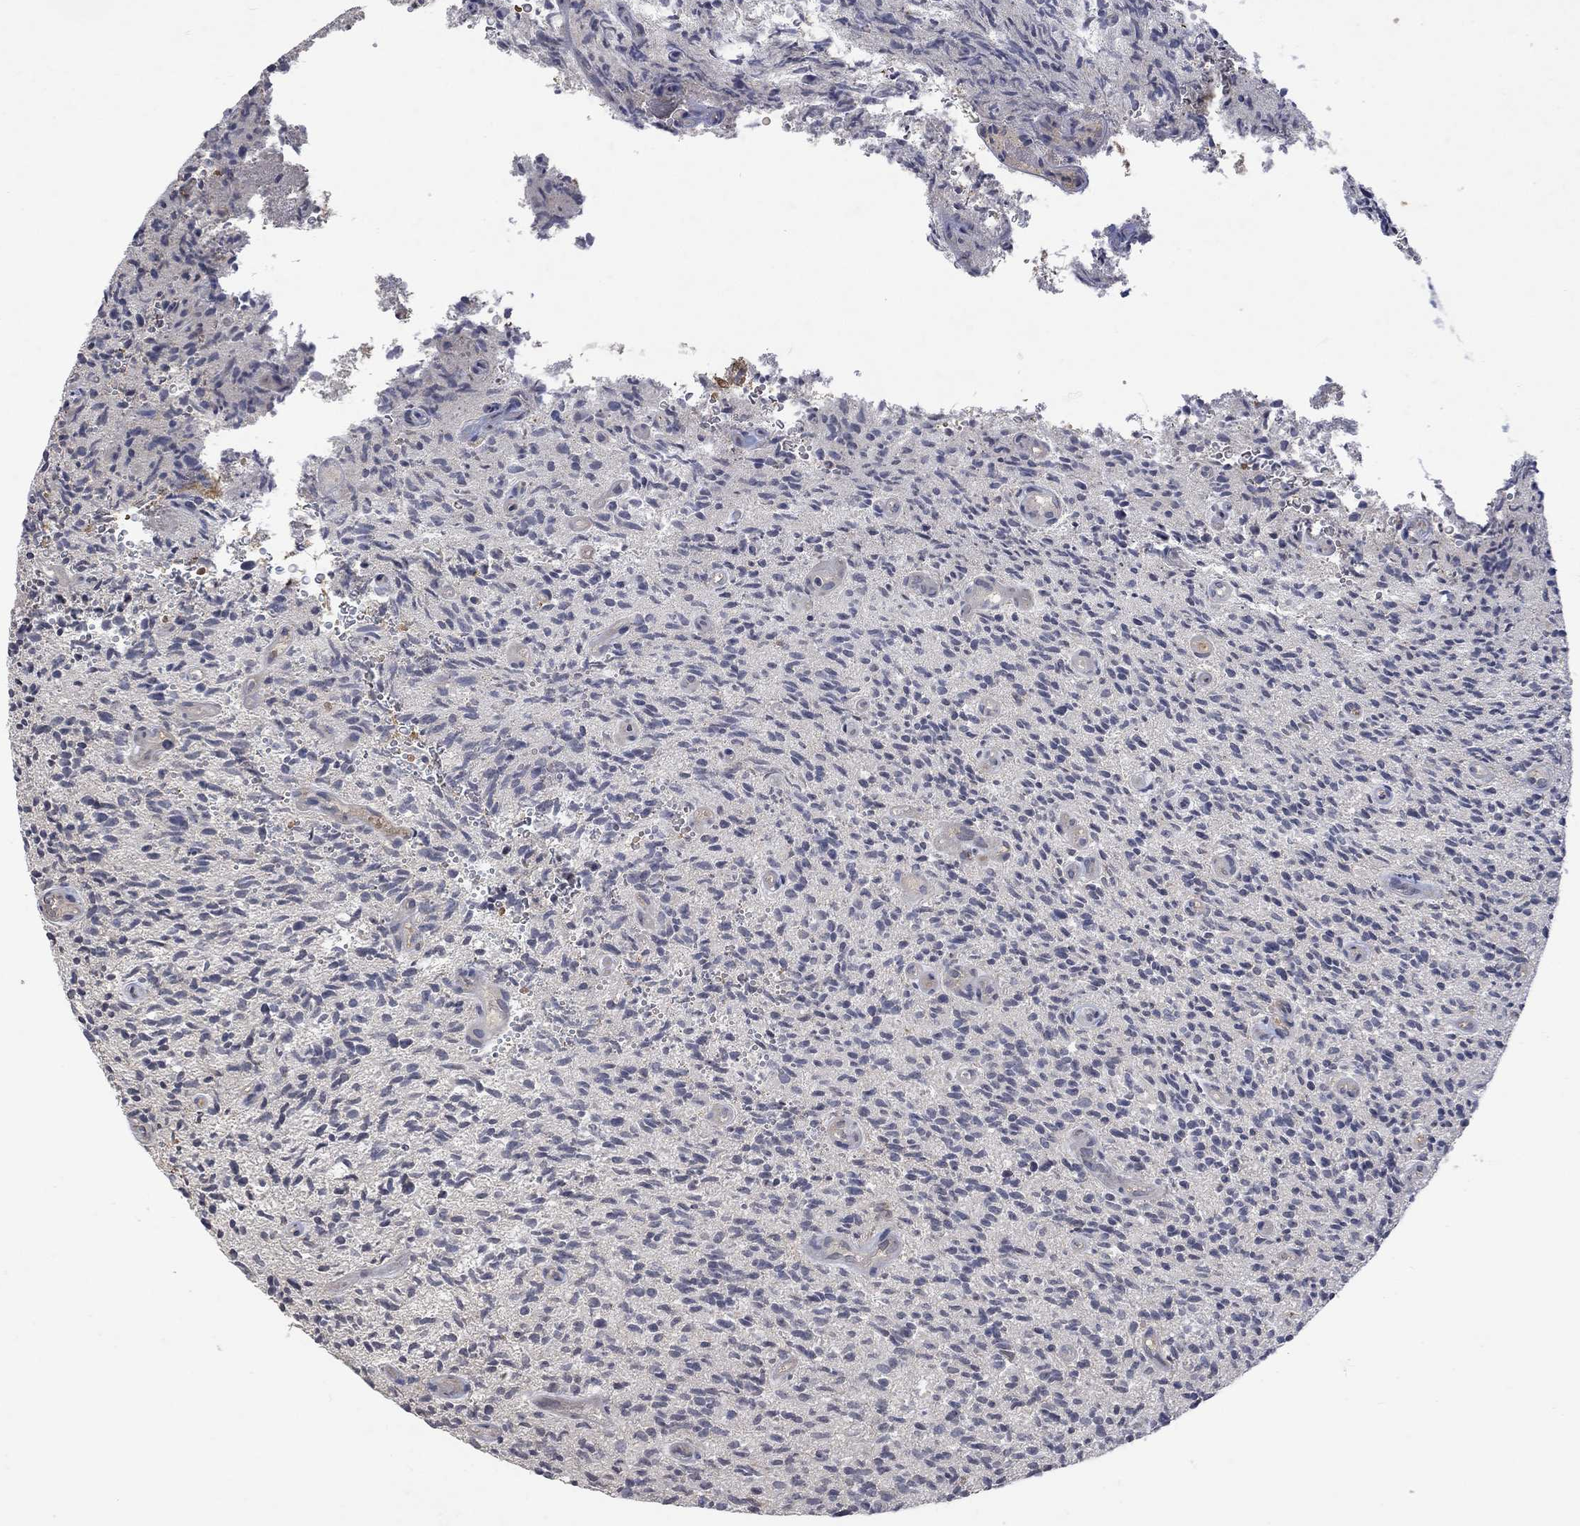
{"staining": {"intensity": "negative", "quantity": "none", "location": "none"}, "tissue": "glioma", "cell_type": "Tumor cells", "image_type": "cancer", "snomed": [{"axis": "morphology", "description": "Glioma, malignant, High grade"}, {"axis": "topography", "description": "Brain"}], "caption": "High power microscopy image of an immunohistochemistry image of glioma, revealing no significant expression in tumor cells.", "gene": "GRIN2D", "patient": {"sex": "male", "age": 64}}